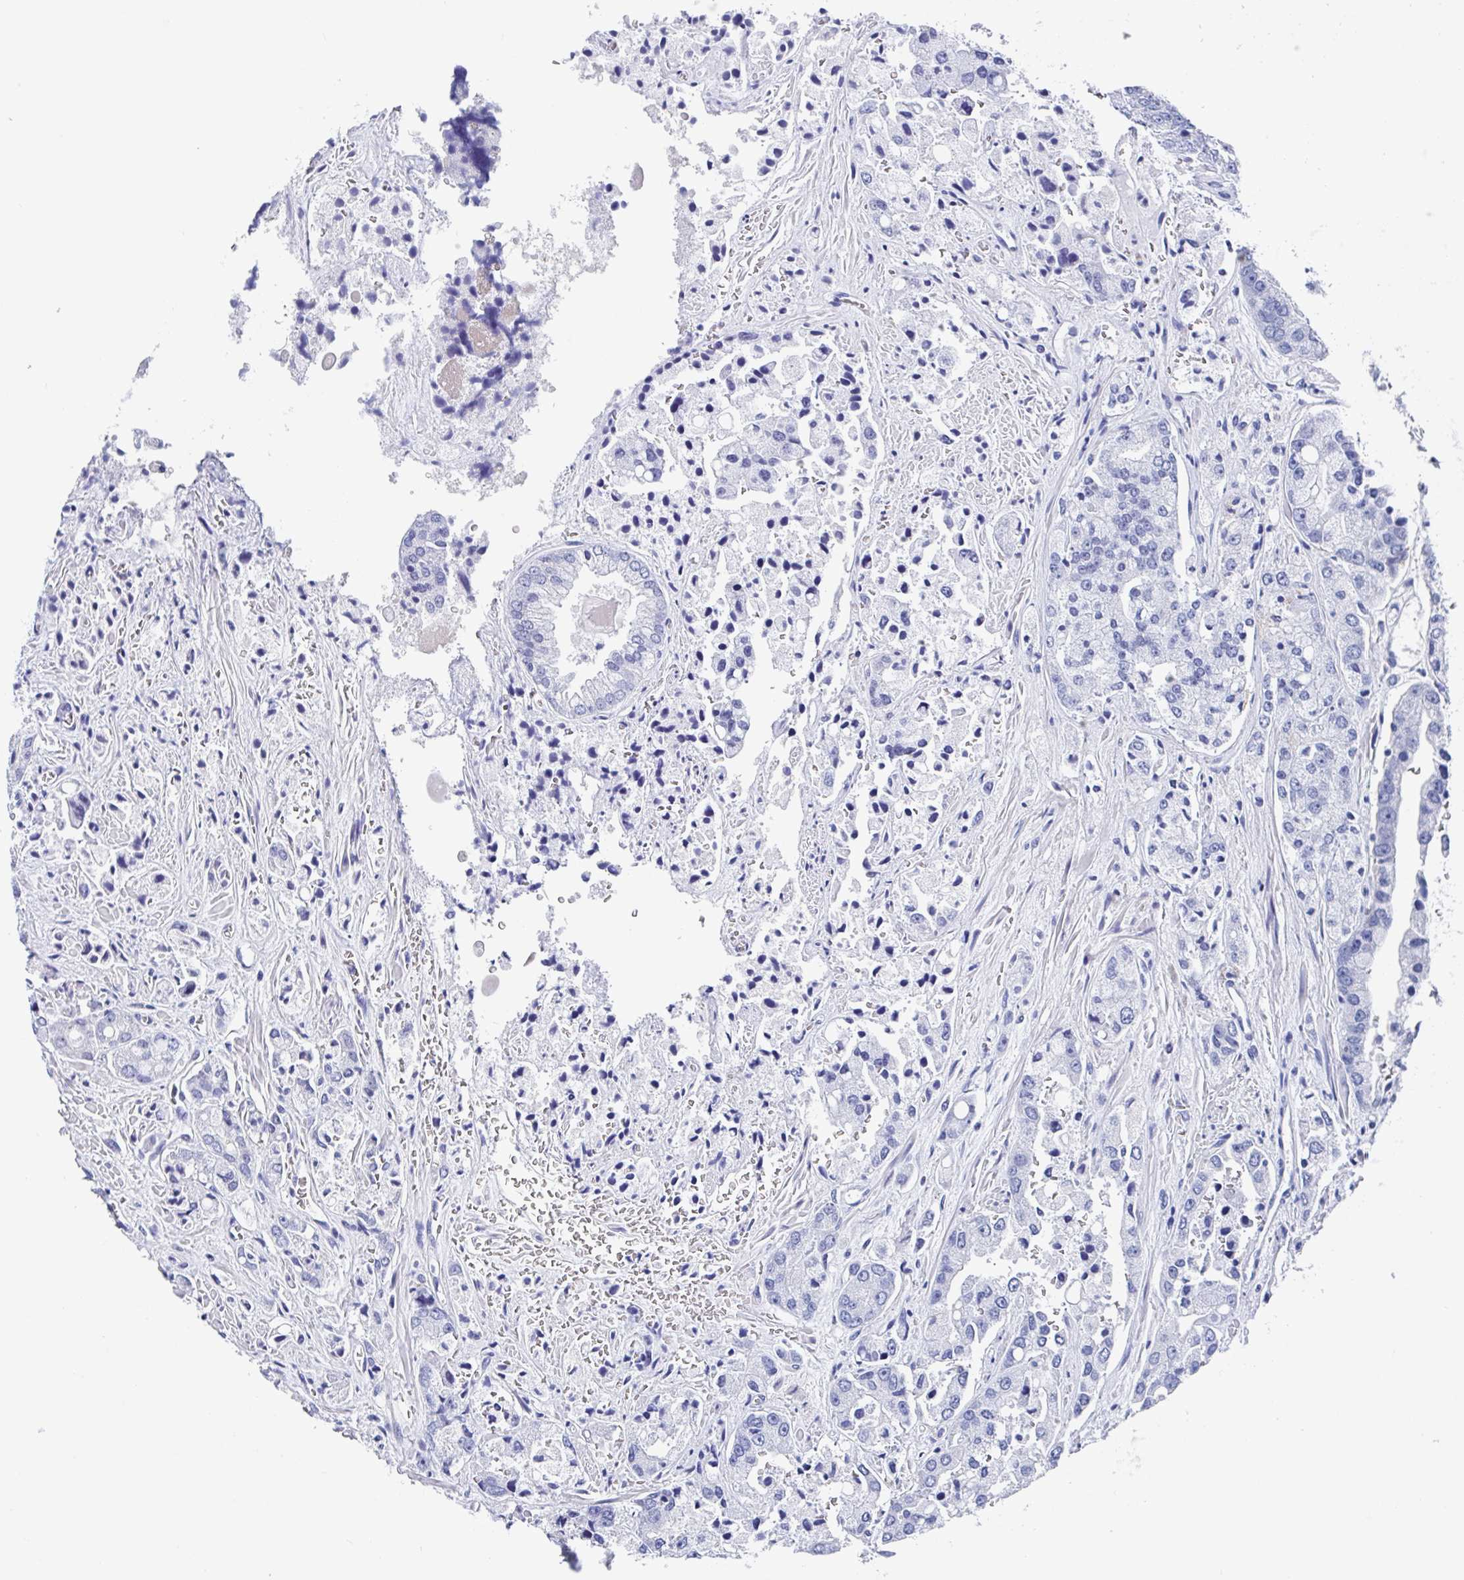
{"staining": {"intensity": "negative", "quantity": "none", "location": "none"}, "tissue": "prostate cancer", "cell_type": "Tumor cells", "image_type": "cancer", "snomed": [{"axis": "morphology", "description": "Normal tissue, NOS"}, {"axis": "morphology", "description": "Adenocarcinoma, High grade"}, {"axis": "topography", "description": "Prostate"}, {"axis": "topography", "description": "Peripheral nerve tissue"}], "caption": "Prostate cancer (adenocarcinoma (high-grade)) was stained to show a protein in brown. There is no significant expression in tumor cells. (DAB immunohistochemistry visualized using brightfield microscopy, high magnification).", "gene": "FCGR3A", "patient": {"sex": "male", "age": 68}}